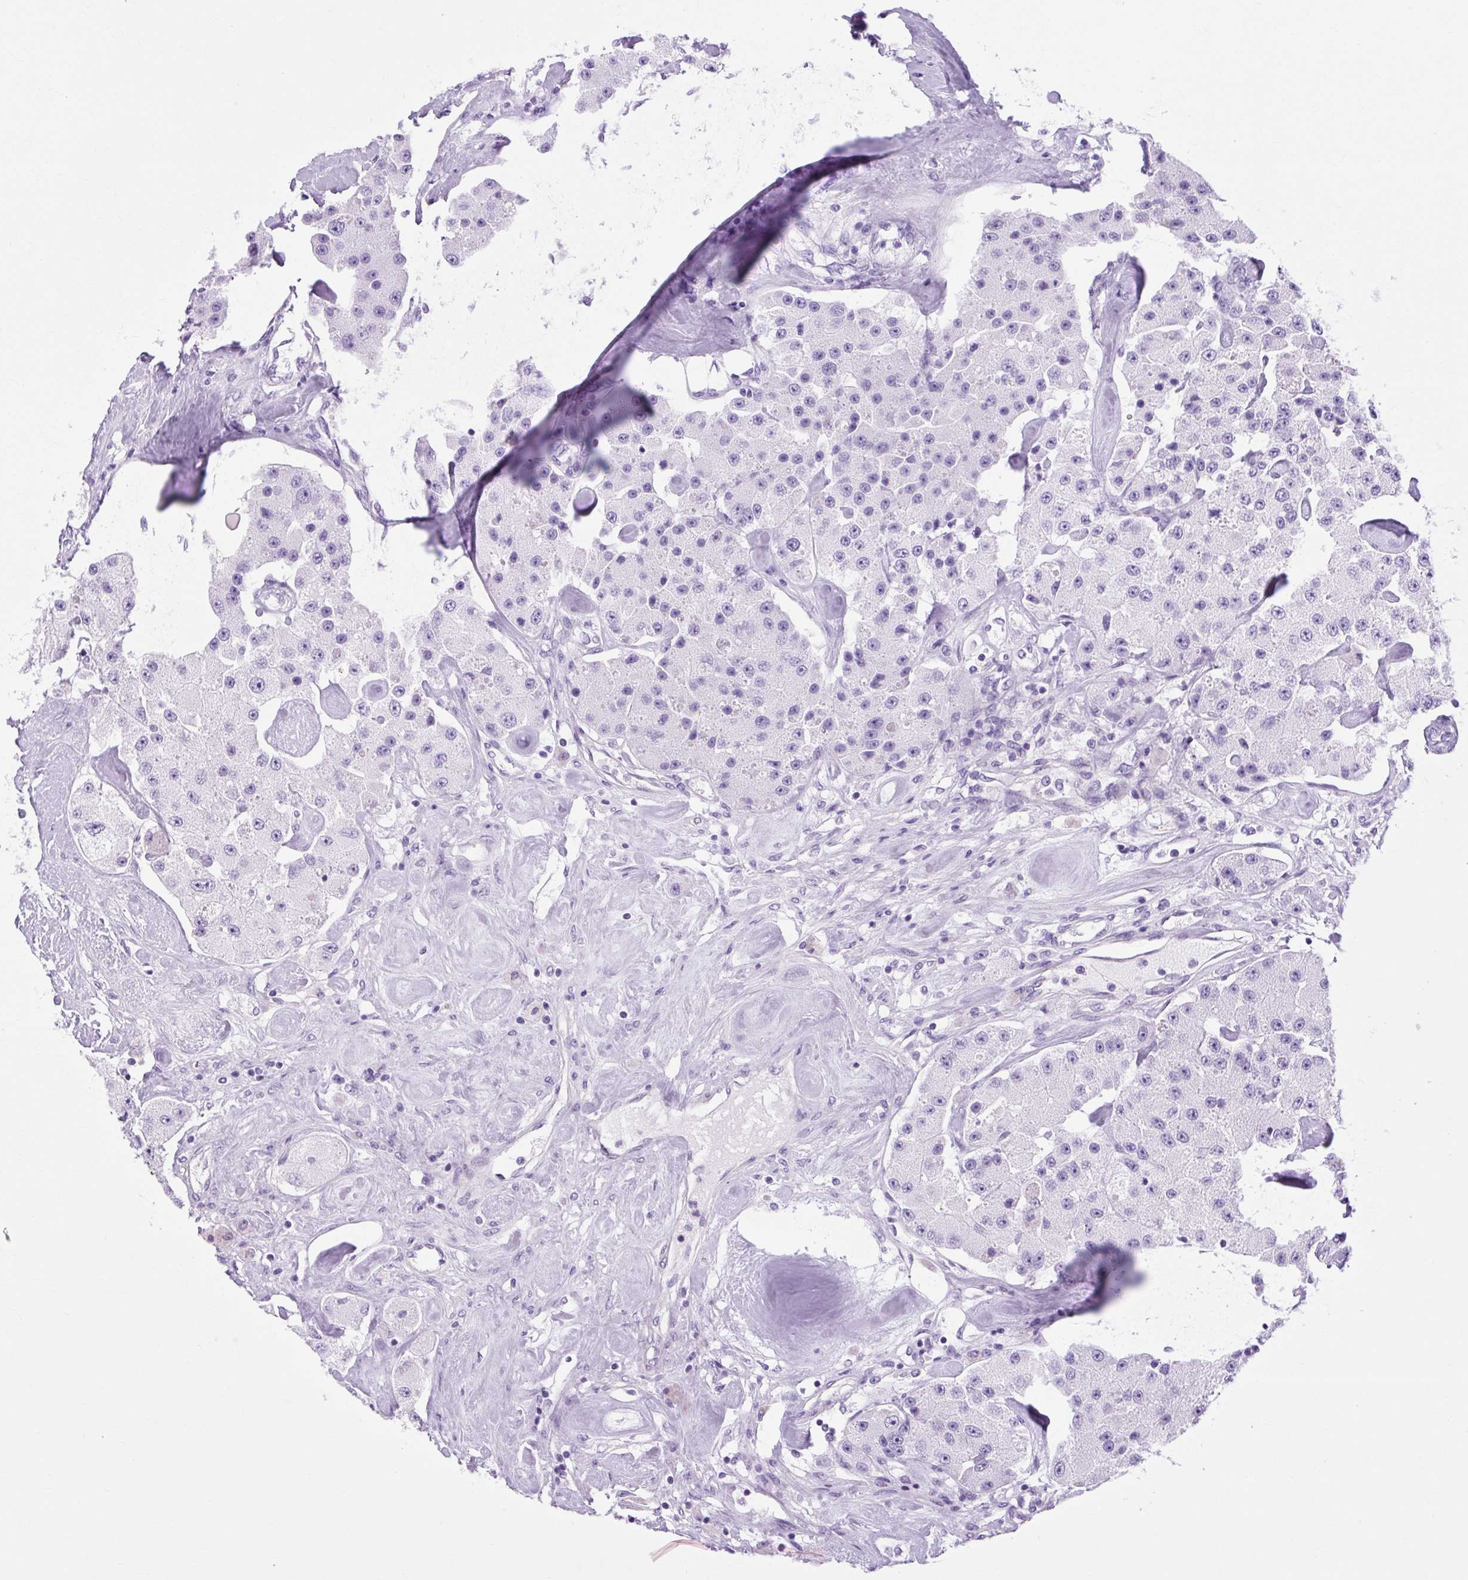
{"staining": {"intensity": "negative", "quantity": "none", "location": "none"}, "tissue": "carcinoid", "cell_type": "Tumor cells", "image_type": "cancer", "snomed": [{"axis": "morphology", "description": "Carcinoid, malignant, NOS"}, {"axis": "topography", "description": "Pancreas"}], "caption": "A high-resolution image shows immunohistochemistry (IHC) staining of carcinoid (malignant), which displays no significant expression in tumor cells.", "gene": "OOEP", "patient": {"sex": "male", "age": 41}}